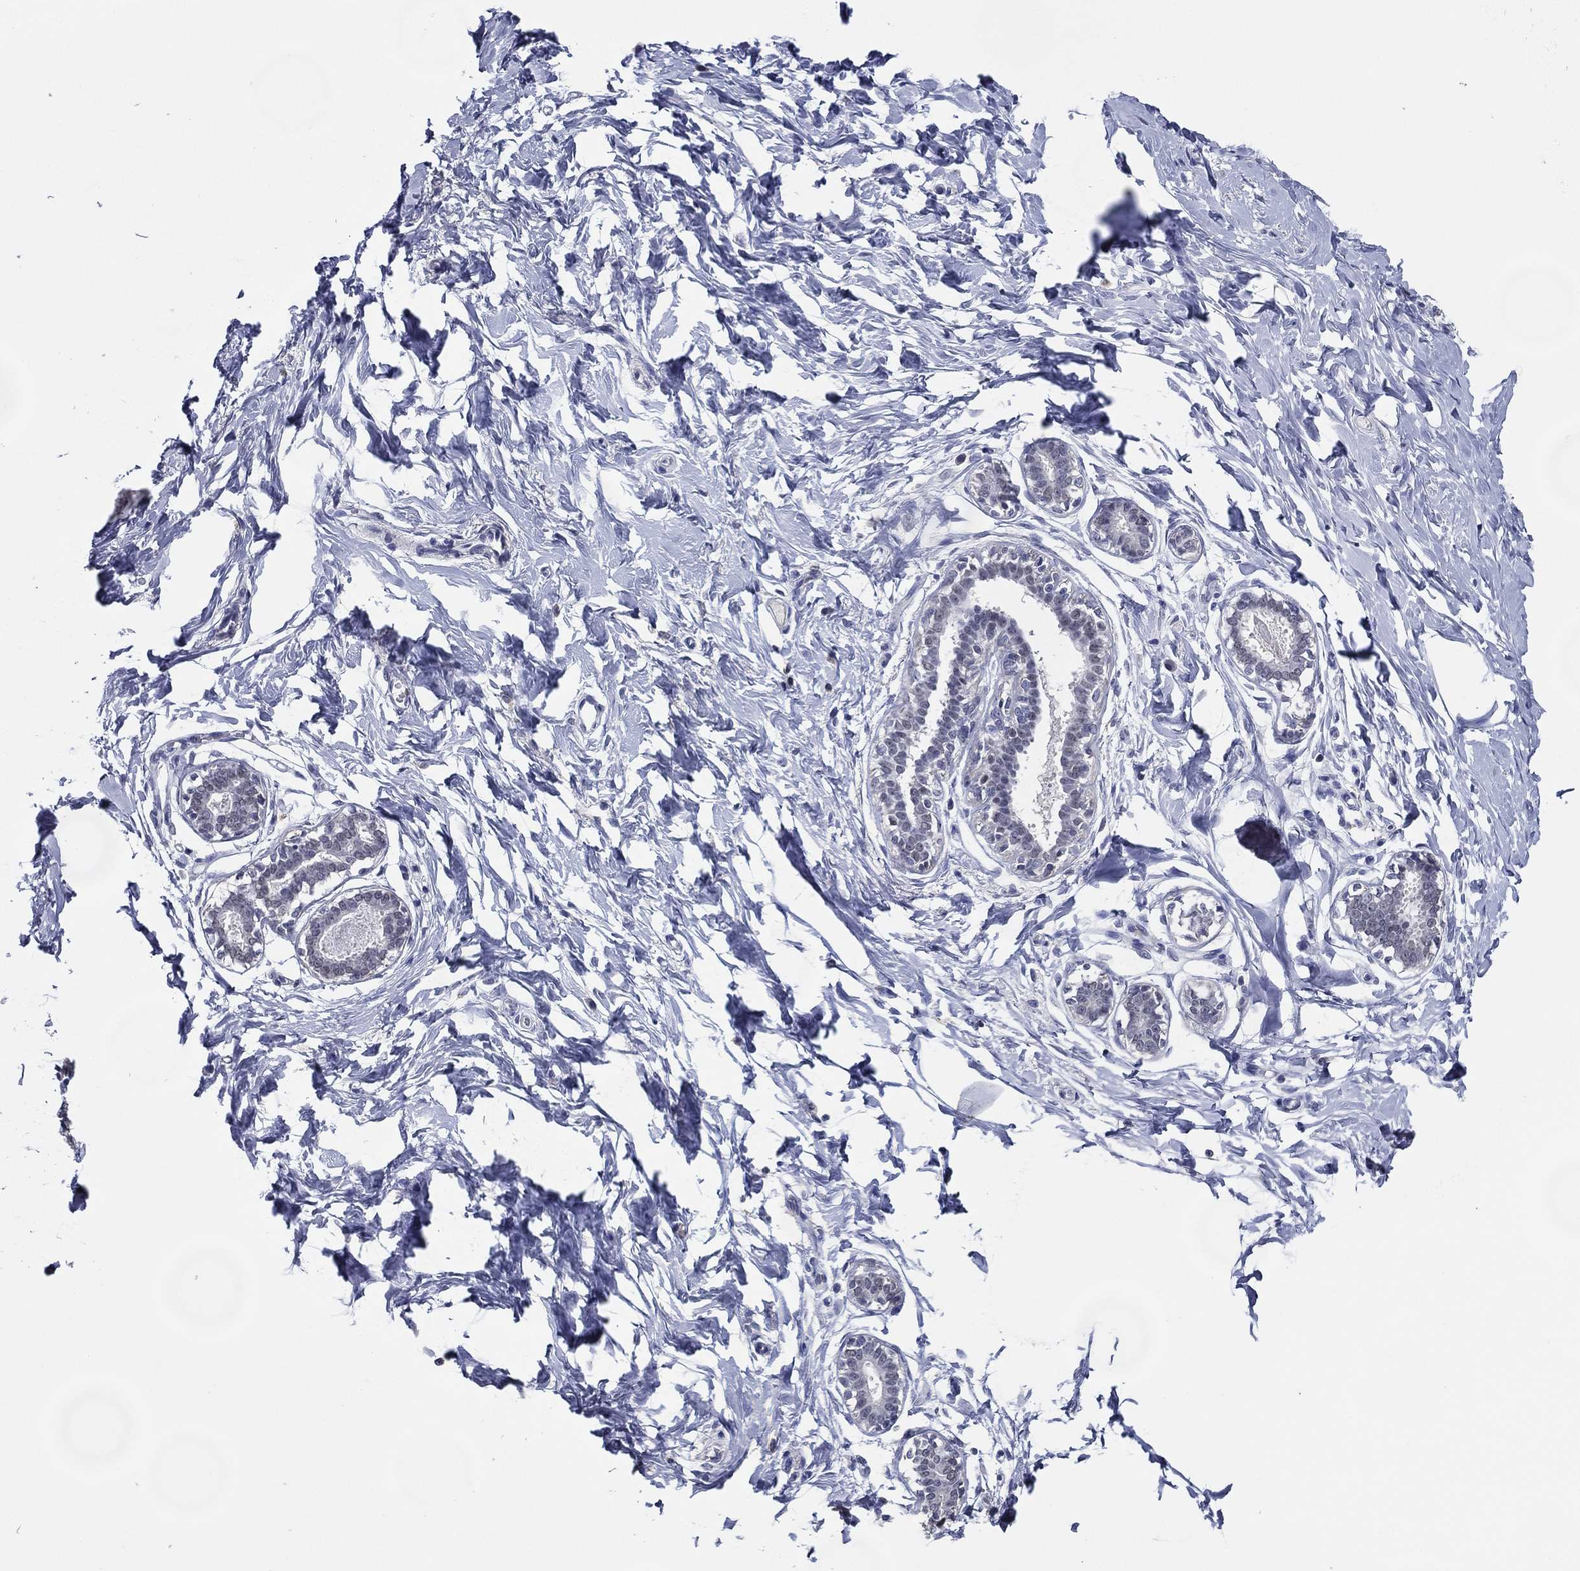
{"staining": {"intensity": "negative", "quantity": "none", "location": "none"}, "tissue": "breast", "cell_type": "Adipocytes", "image_type": "normal", "snomed": [{"axis": "morphology", "description": "Normal tissue, NOS"}, {"axis": "morphology", "description": "Lobular carcinoma, in situ"}, {"axis": "topography", "description": "Breast"}], "caption": "This is an immunohistochemistry image of unremarkable breast. There is no staining in adipocytes.", "gene": "TFAP2A", "patient": {"sex": "female", "age": 35}}